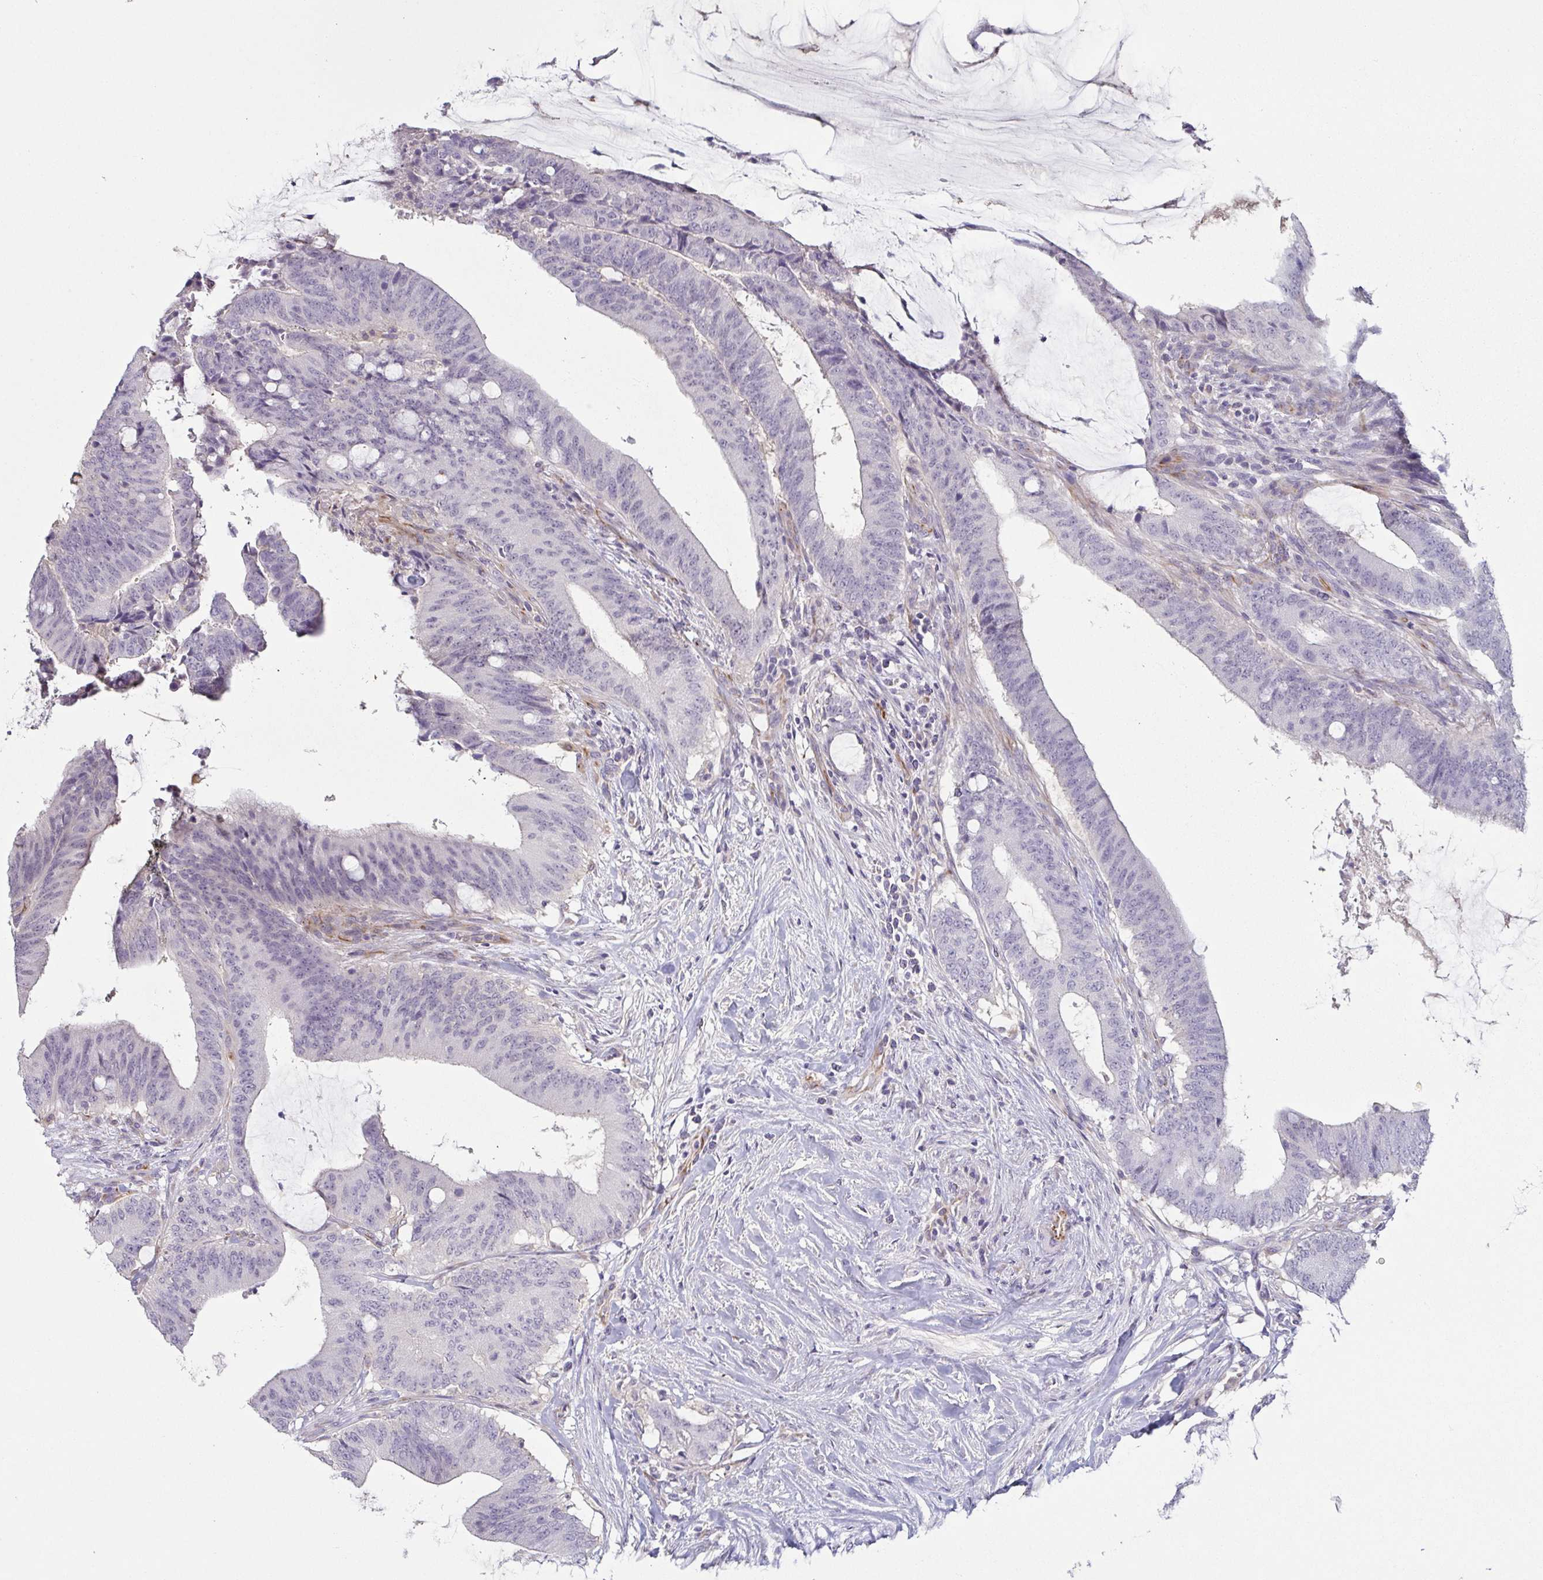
{"staining": {"intensity": "negative", "quantity": "none", "location": "none"}, "tissue": "colorectal cancer", "cell_type": "Tumor cells", "image_type": "cancer", "snomed": [{"axis": "morphology", "description": "Adenocarcinoma, NOS"}, {"axis": "topography", "description": "Colon"}], "caption": "Tumor cells show no significant positivity in colorectal adenocarcinoma. (Stains: DAB (3,3'-diaminobenzidine) immunohistochemistry (IHC) with hematoxylin counter stain, Microscopy: brightfield microscopy at high magnification).", "gene": "COL17A1", "patient": {"sex": "female", "age": 43}}